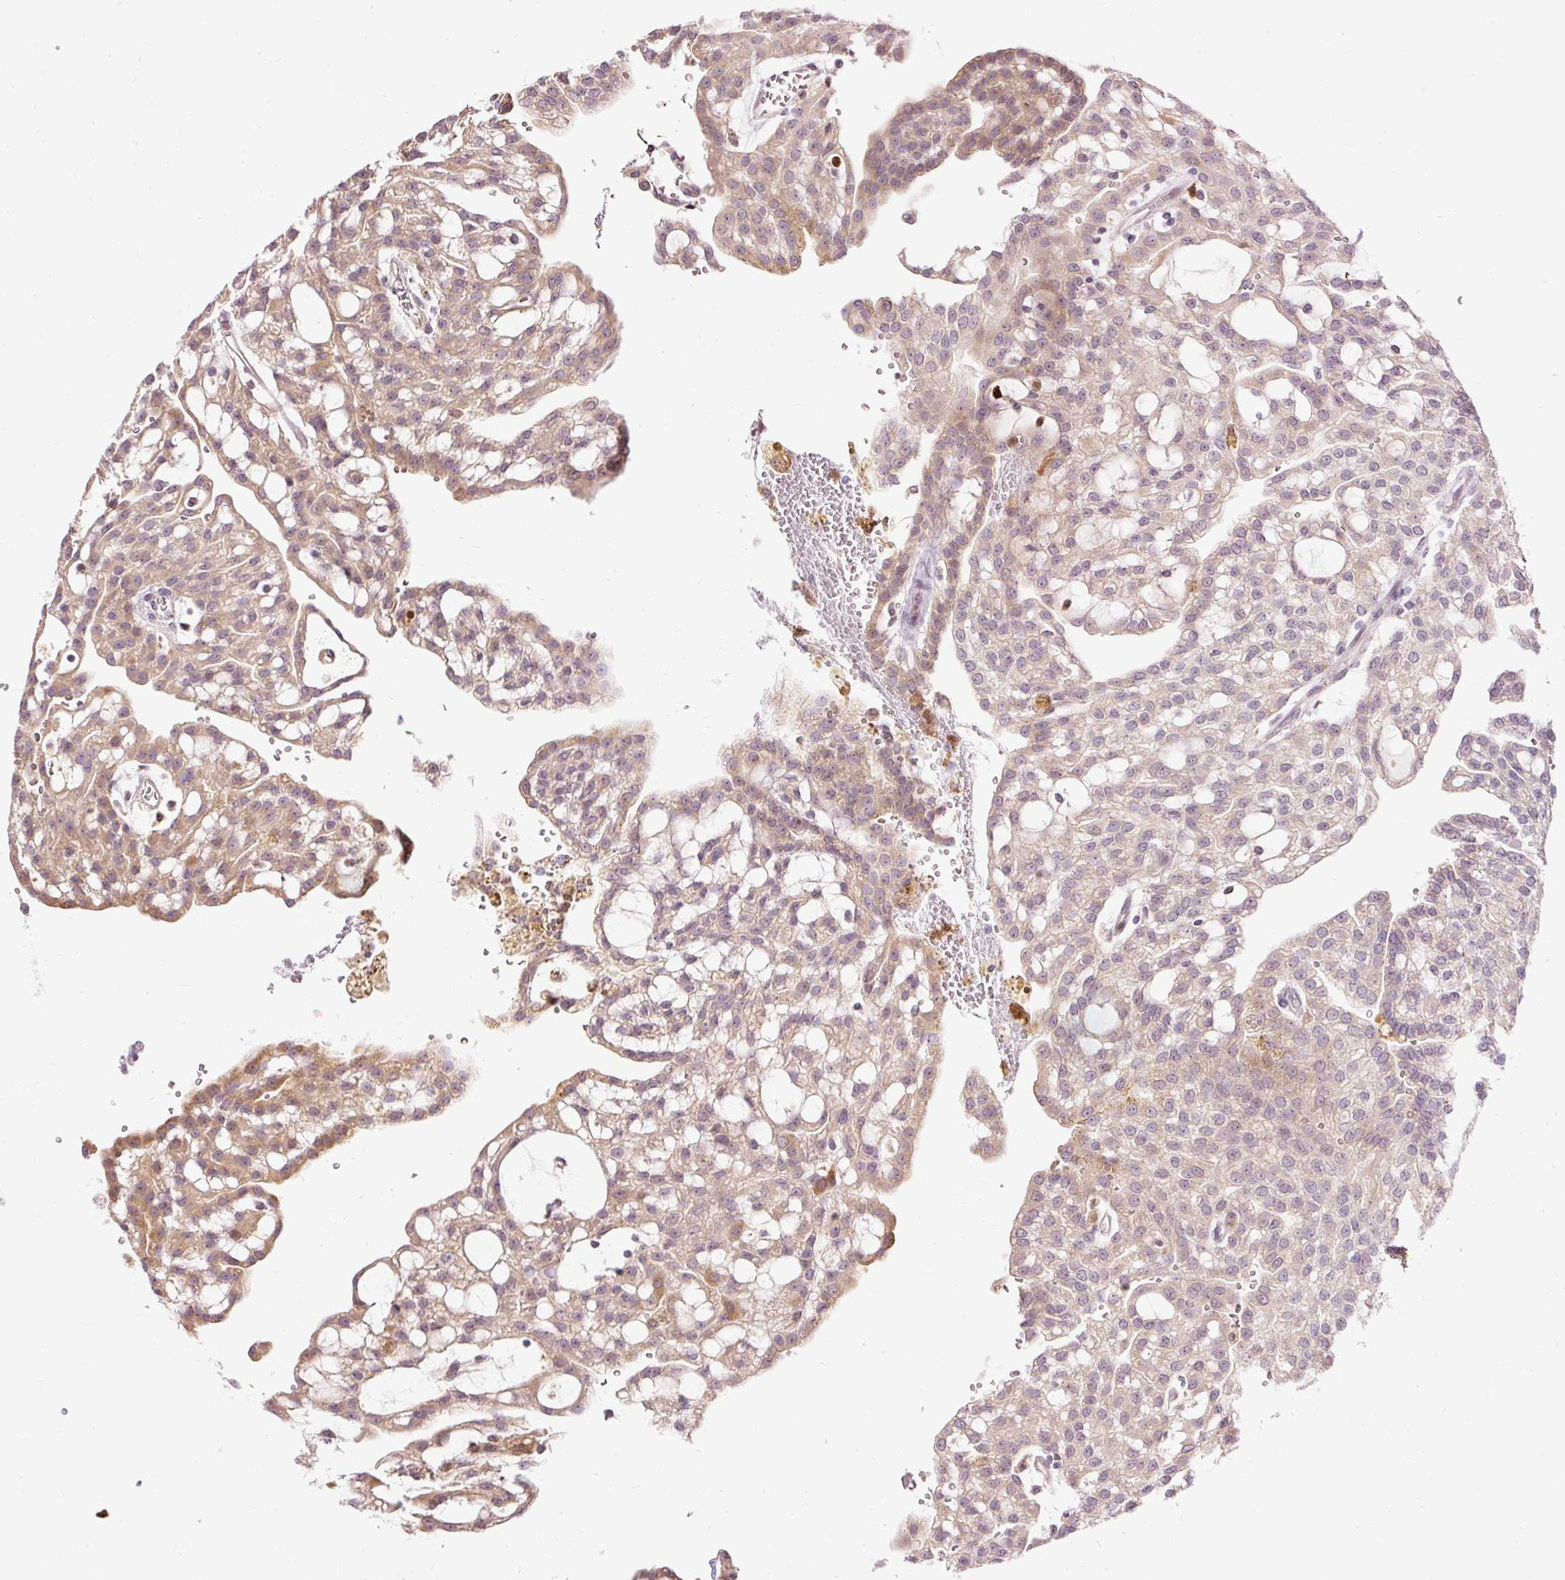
{"staining": {"intensity": "moderate", "quantity": ">75%", "location": "cytoplasmic/membranous"}, "tissue": "renal cancer", "cell_type": "Tumor cells", "image_type": "cancer", "snomed": [{"axis": "morphology", "description": "Adenocarcinoma, NOS"}, {"axis": "topography", "description": "Kidney"}], "caption": "Immunohistochemistry image of neoplastic tissue: renal adenocarcinoma stained using immunohistochemistry (IHC) reveals medium levels of moderate protein expression localized specifically in the cytoplasmic/membranous of tumor cells, appearing as a cytoplasmic/membranous brown color.", "gene": "PRDX5", "patient": {"sex": "male", "age": 63}}